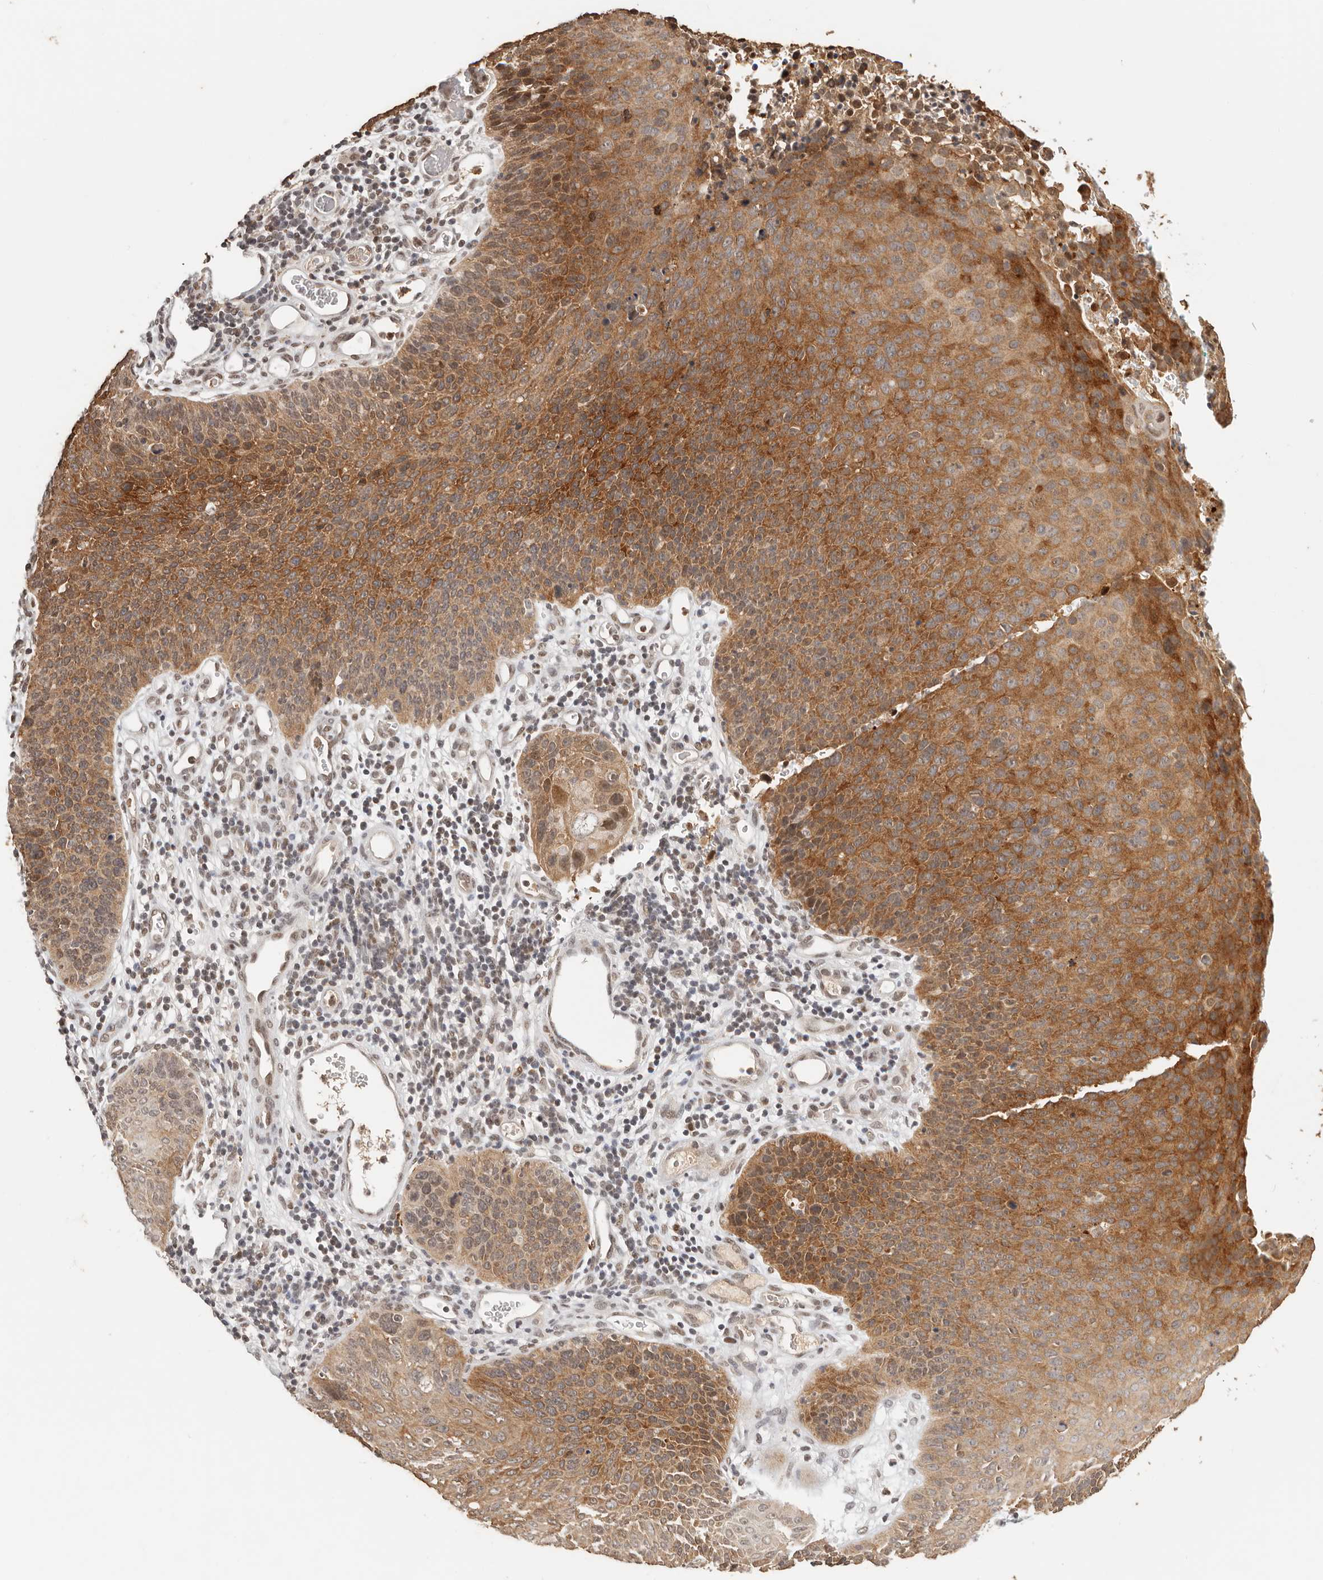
{"staining": {"intensity": "strong", "quantity": "25%-75%", "location": "cytoplasmic/membranous,nuclear"}, "tissue": "cervical cancer", "cell_type": "Tumor cells", "image_type": "cancer", "snomed": [{"axis": "morphology", "description": "Squamous cell carcinoma, NOS"}, {"axis": "topography", "description": "Cervix"}], "caption": "The micrograph displays a brown stain indicating the presence of a protein in the cytoplasmic/membranous and nuclear of tumor cells in cervical cancer.", "gene": "SEC14L1", "patient": {"sex": "female", "age": 55}}